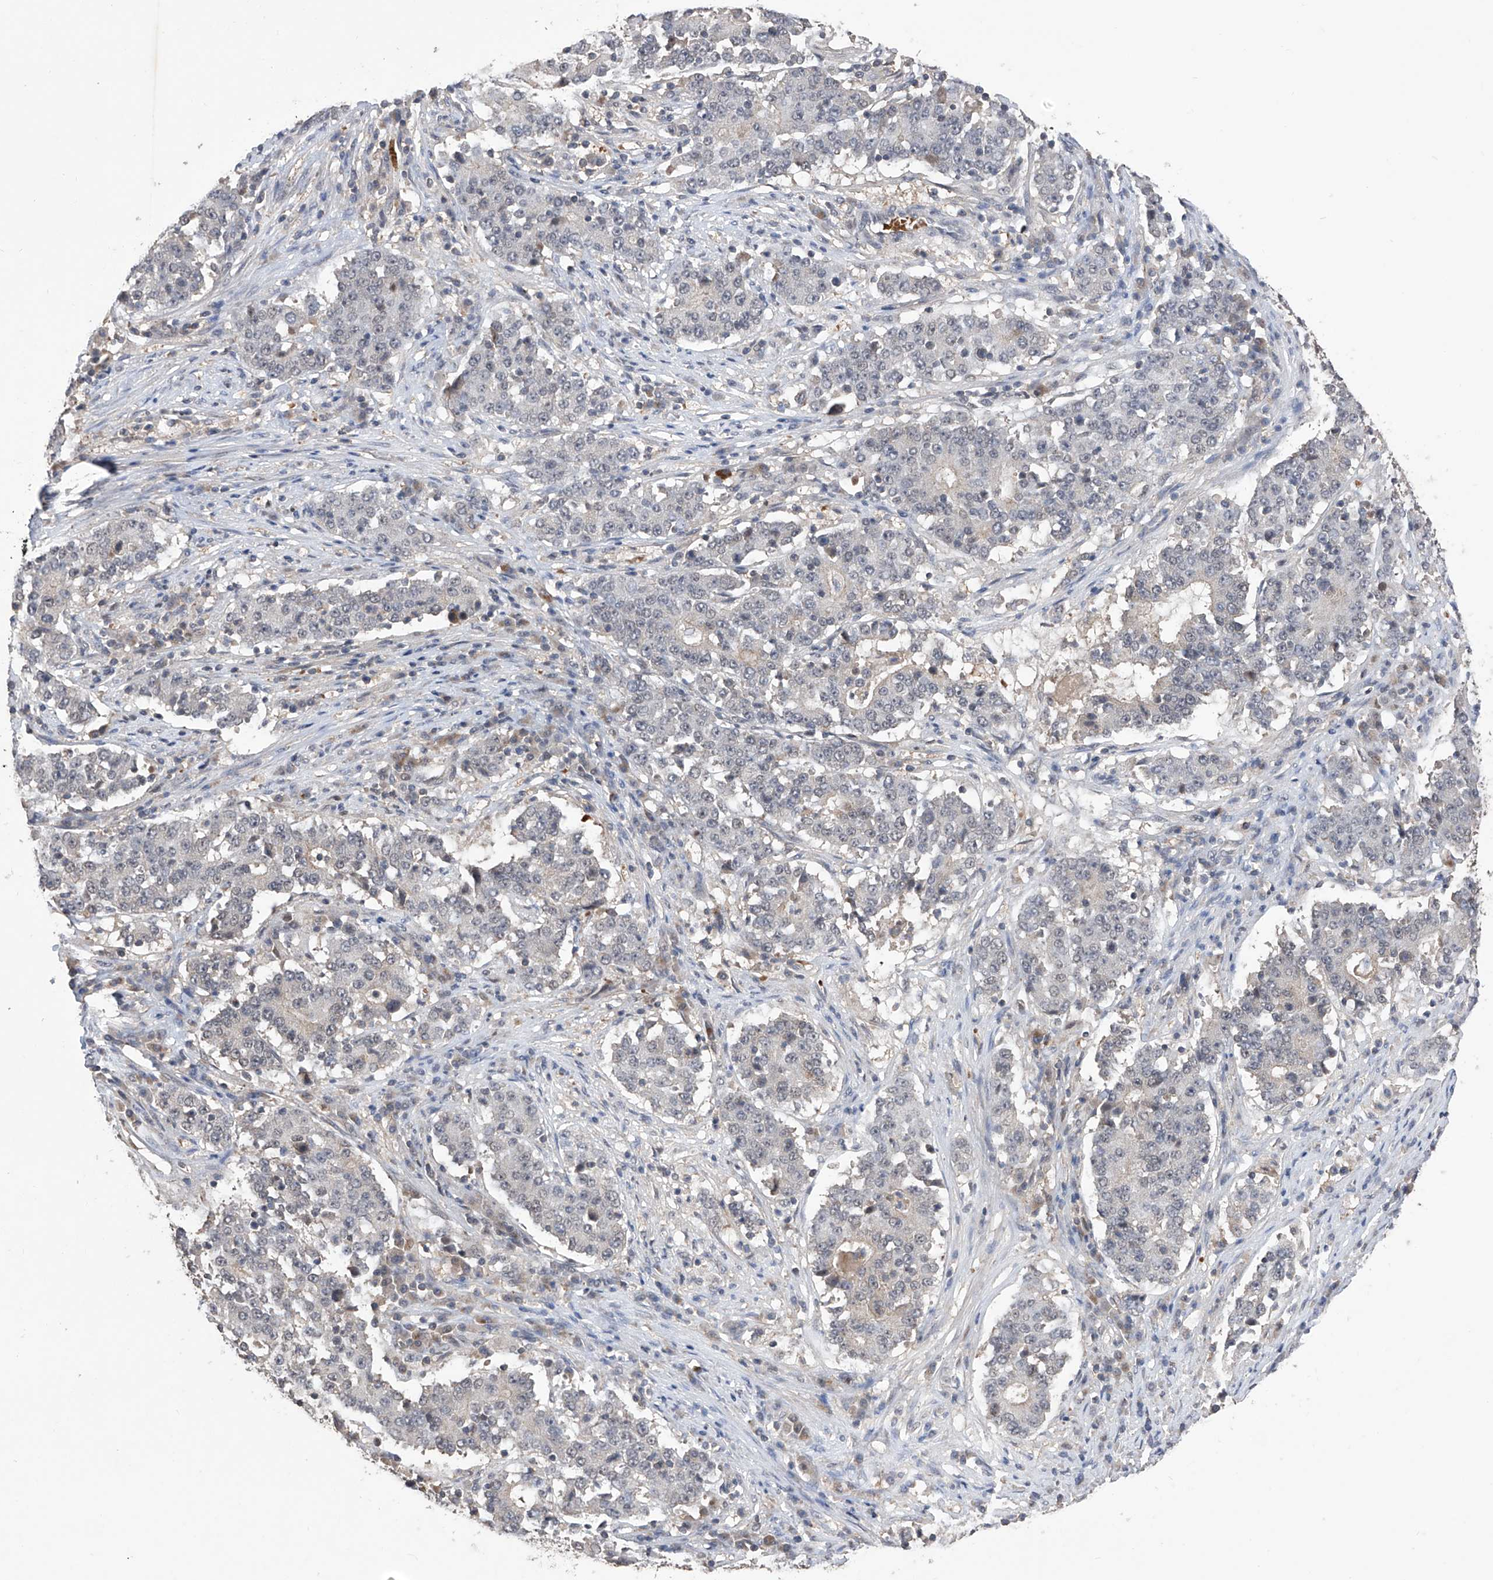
{"staining": {"intensity": "negative", "quantity": "none", "location": "none"}, "tissue": "stomach cancer", "cell_type": "Tumor cells", "image_type": "cancer", "snomed": [{"axis": "morphology", "description": "Adenocarcinoma, NOS"}, {"axis": "topography", "description": "Stomach"}], "caption": "This histopathology image is of adenocarcinoma (stomach) stained with immunohistochemistry (IHC) to label a protein in brown with the nuclei are counter-stained blue. There is no positivity in tumor cells.", "gene": "LYSMD4", "patient": {"sex": "male", "age": 59}}